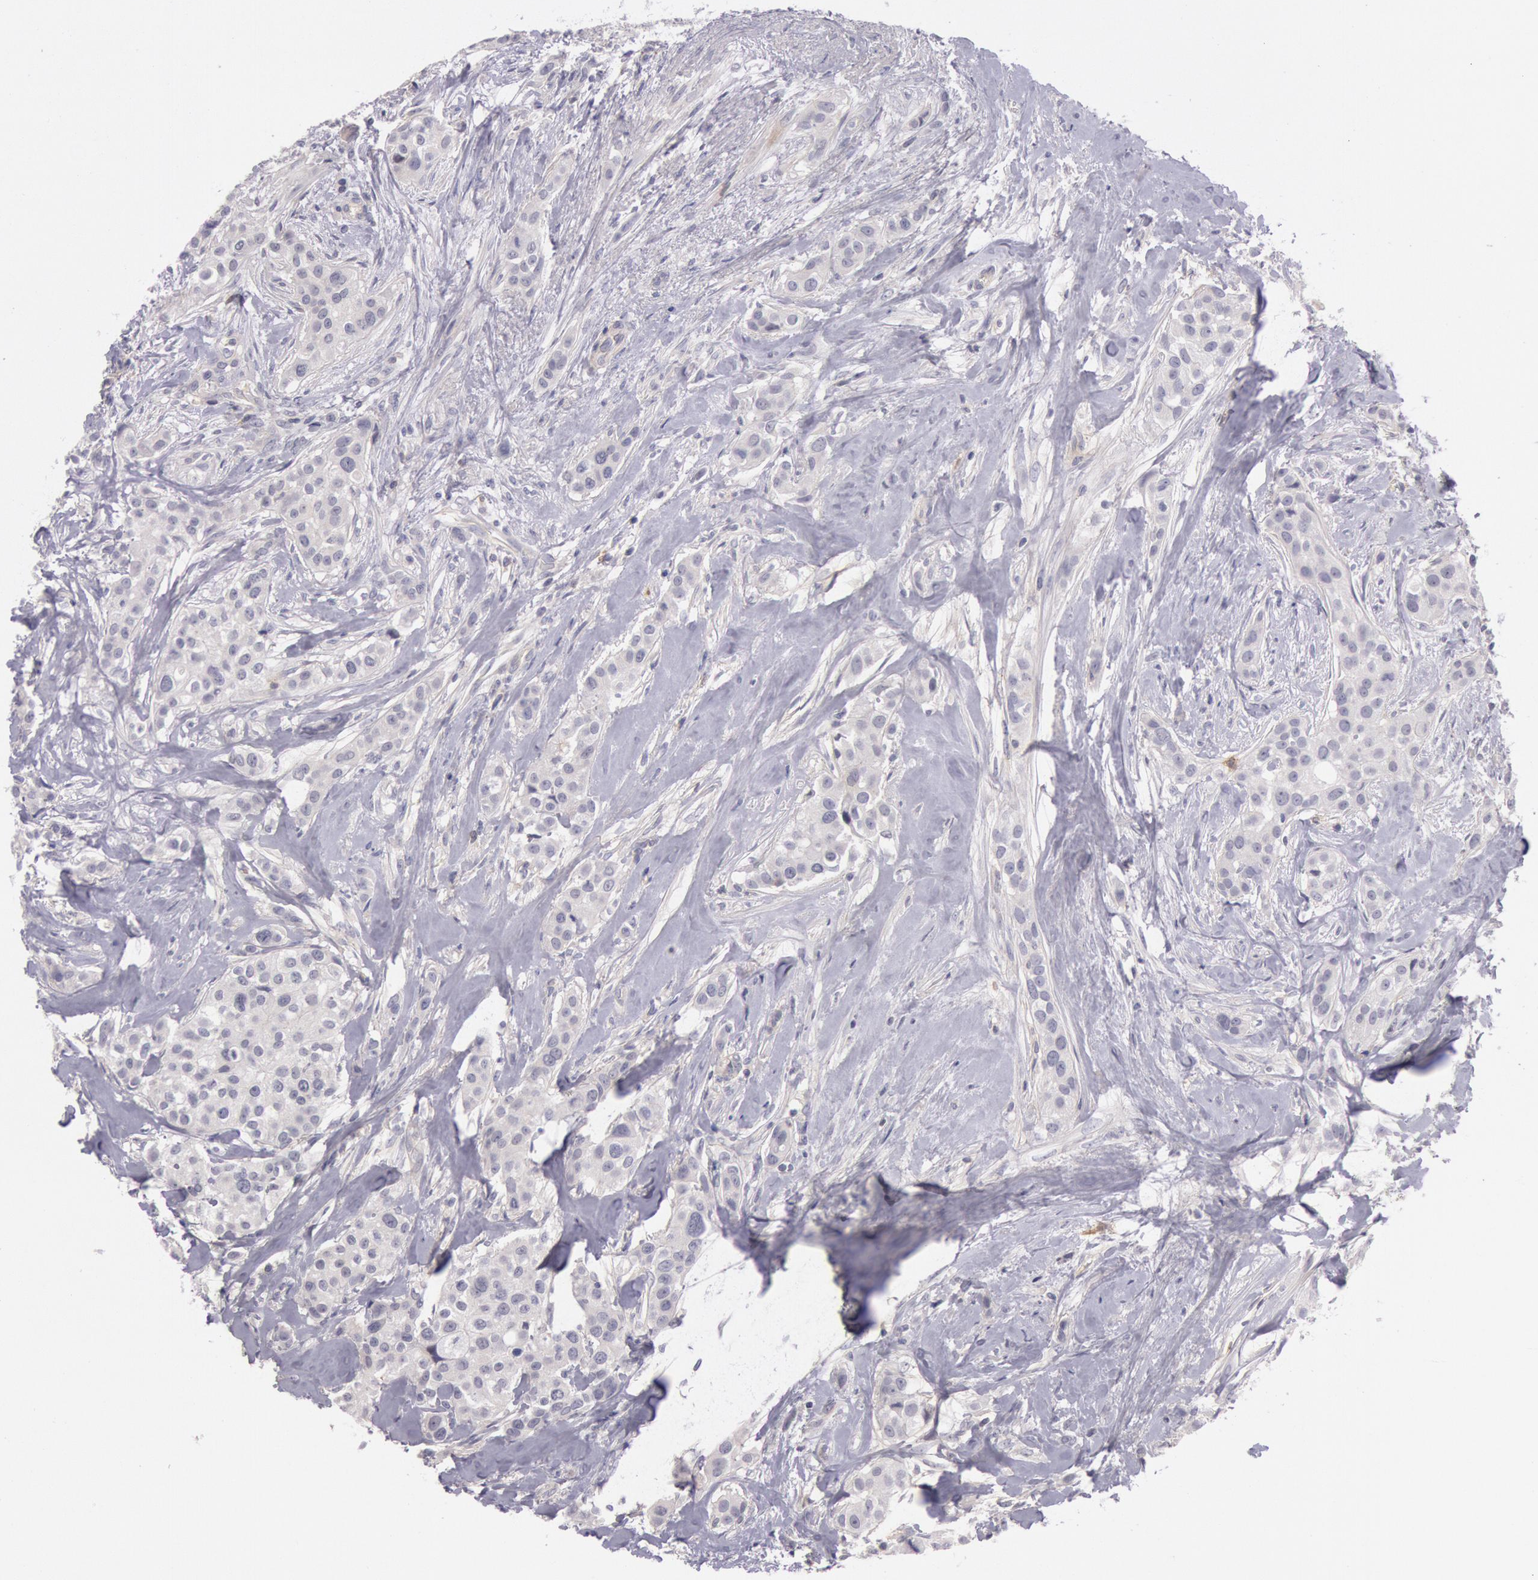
{"staining": {"intensity": "weak", "quantity": "25%-75%", "location": "cytoplasmic/membranous"}, "tissue": "breast cancer", "cell_type": "Tumor cells", "image_type": "cancer", "snomed": [{"axis": "morphology", "description": "Duct carcinoma"}, {"axis": "topography", "description": "Breast"}], "caption": "Immunohistochemistry (DAB) staining of human breast cancer reveals weak cytoplasmic/membranous protein staining in approximately 25%-75% of tumor cells.", "gene": "TRIB2", "patient": {"sex": "female", "age": 45}}